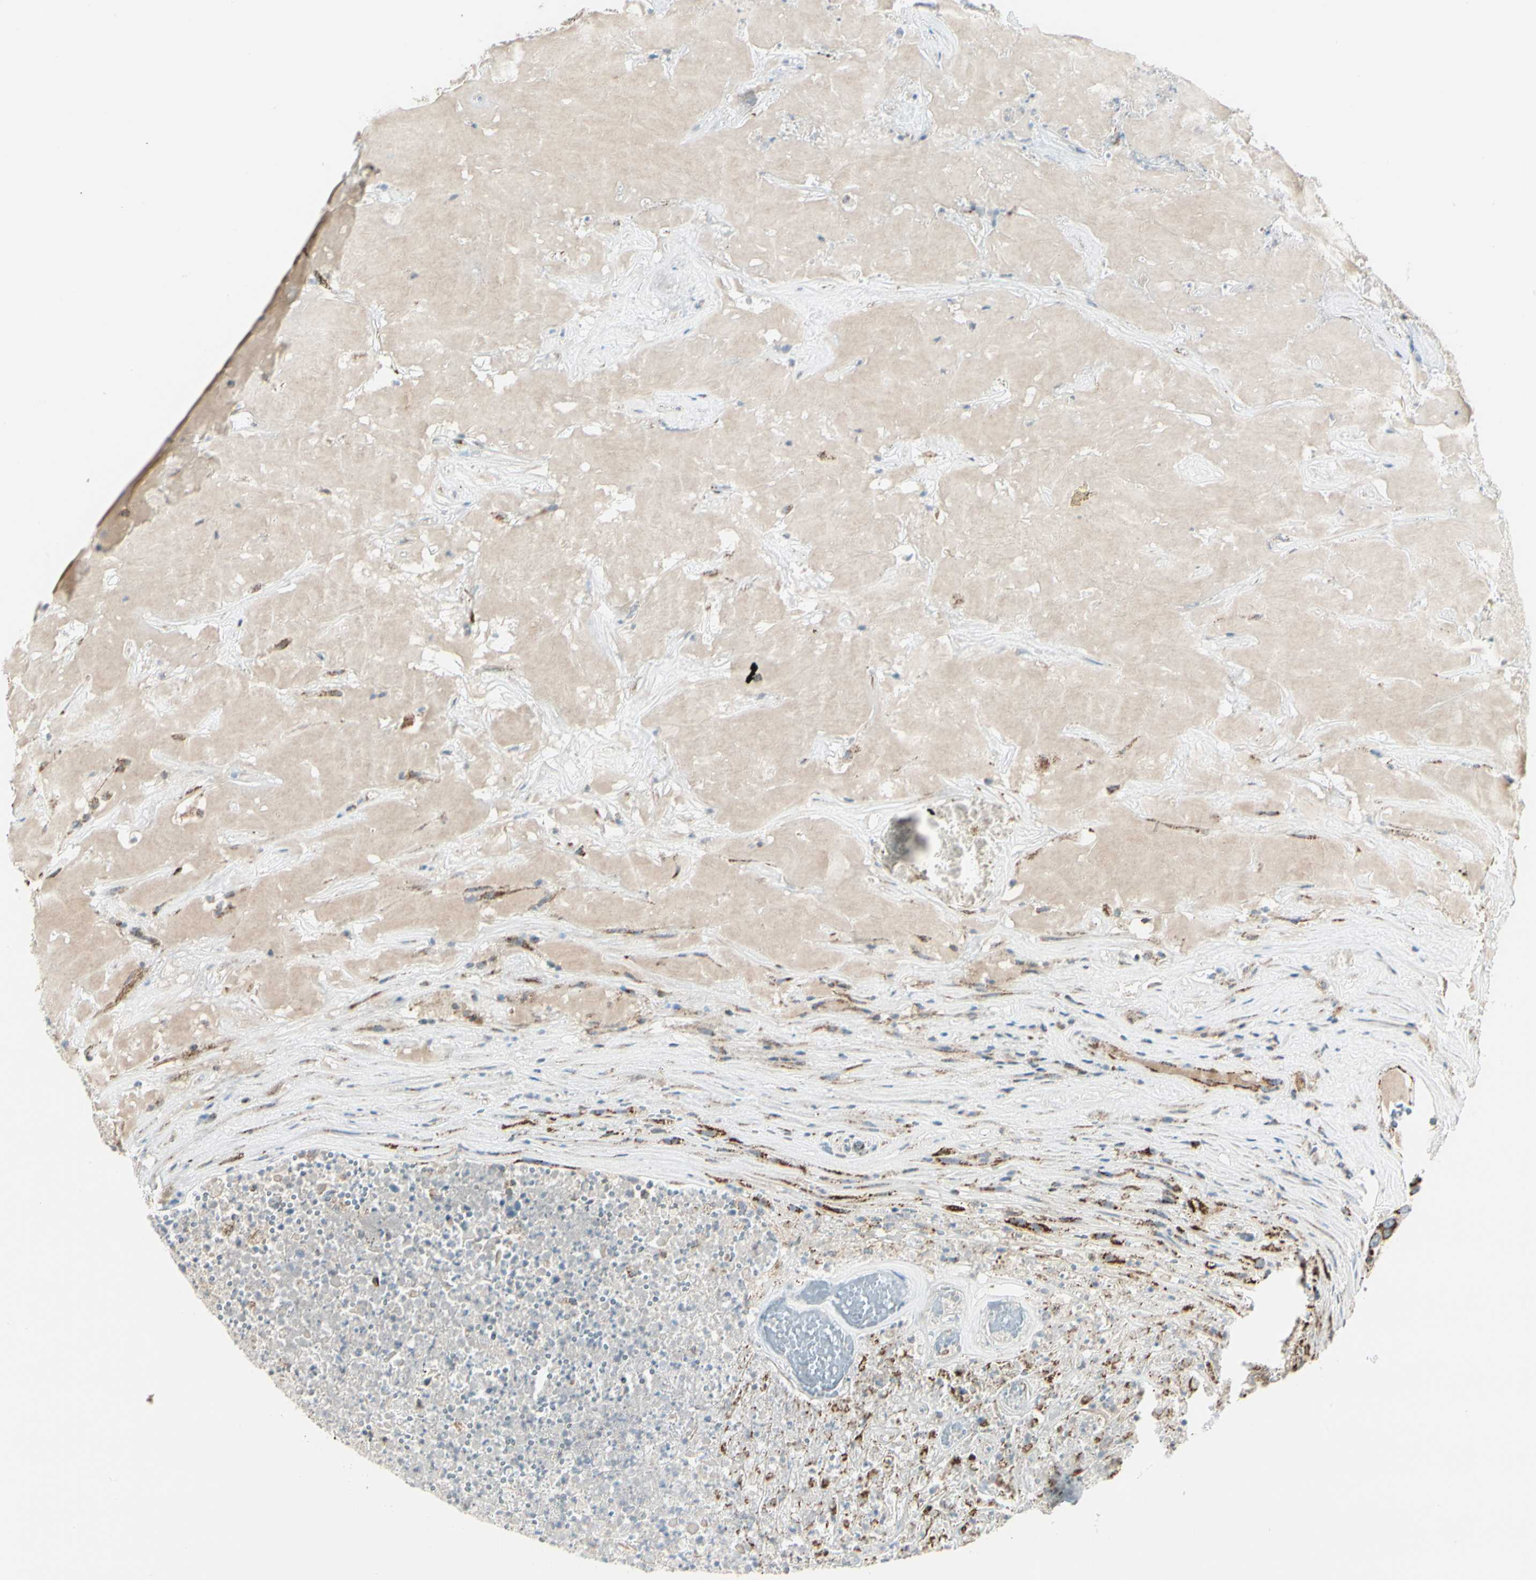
{"staining": {"intensity": "moderate", "quantity": ">75%", "location": "cytoplasmic/membranous"}, "tissue": "urothelial cancer", "cell_type": "Tumor cells", "image_type": "cancer", "snomed": [{"axis": "morphology", "description": "Urothelial carcinoma, High grade"}, {"axis": "topography", "description": "Urinary bladder"}], "caption": "Protein staining shows moderate cytoplasmic/membranous expression in about >75% of tumor cells in urothelial cancer.", "gene": "ANKS6", "patient": {"sex": "male", "age": 66}}